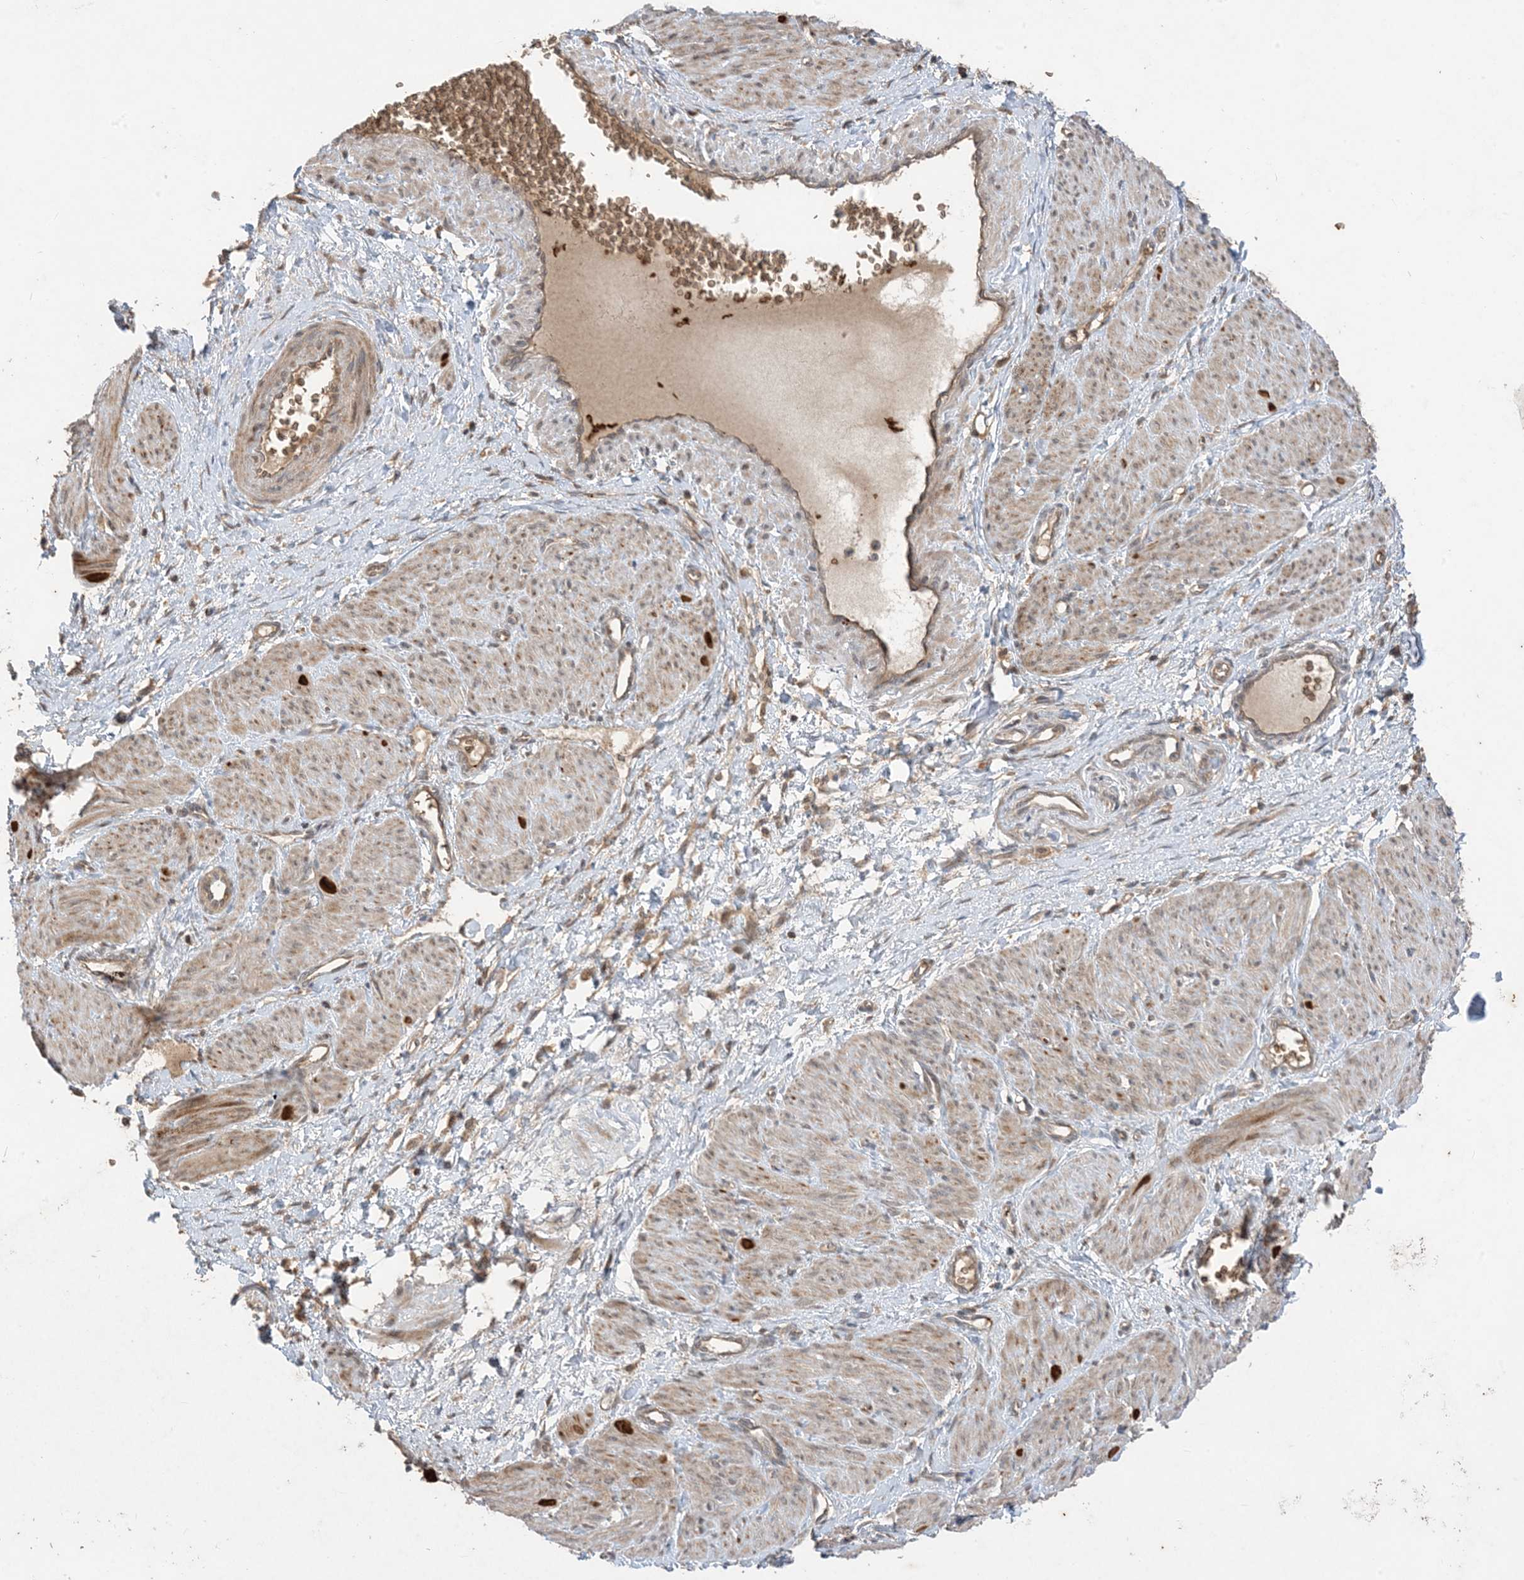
{"staining": {"intensity": "moderate", "quantity": "25%-75%", "location": "cytoplasmic/membranous,nuclear"}, "tissue": "smooth muscle", "cell_type": "Smooth muscle cells", "image_type": "normal", "snomed": [{"axis": "morphology", "description": "Normal tissue, NOS"}, {"axis": "topography", "description": "Endometrium"}], "caption": "Smooth muscle cells demonstrate medium levels of moderate cytoplasmic/membranous,nuclear staining in approximately 25%-75% of cells in unremarkable smooth muscle. The protein of interest is stained brown, and the nuclei are stained in blue (DAB (3,3'-diaminobenzidine) IHC with brightfield microscopy, high magnification).", "gene": "PUSL1", "patient": {"sex": "female", "age": 33}}